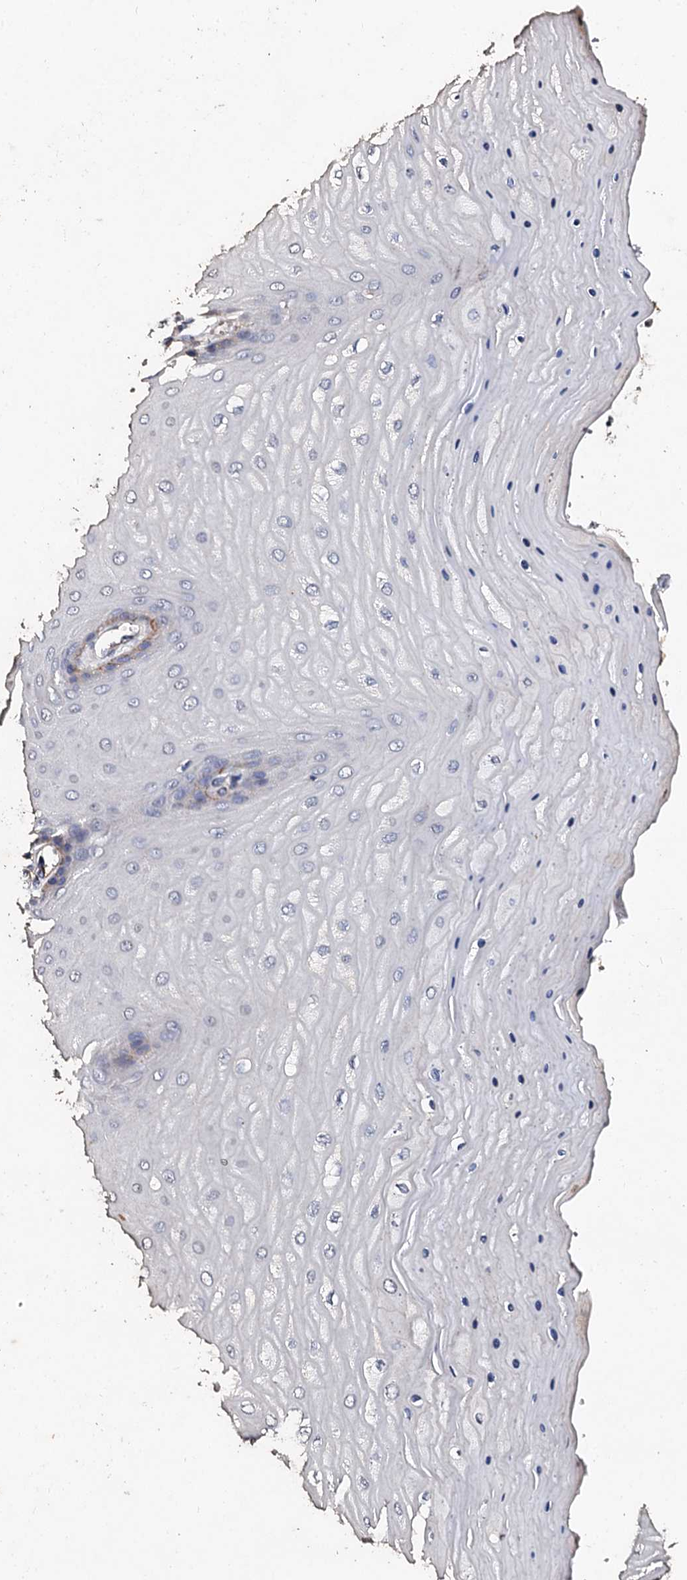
{"staining": {"intensity": "negative", "quantity": "none", "location": "none"}, "tissue": "cervix", "cell_type": "Glandular cells", "image_type": "normal", "snomed": [{"axis": "morphology", "description": "Normal tissue, NOS"}, {"axis": "topography", "description": "Cervix"}], "caption": "DAB (3,3'-diaminobenzidine) immunohistochemical staining of benign cervix demonstrates no significant expression in glandular cells.", "gene": "VPS36", "patient": {"sex": "female", "age": 55}}